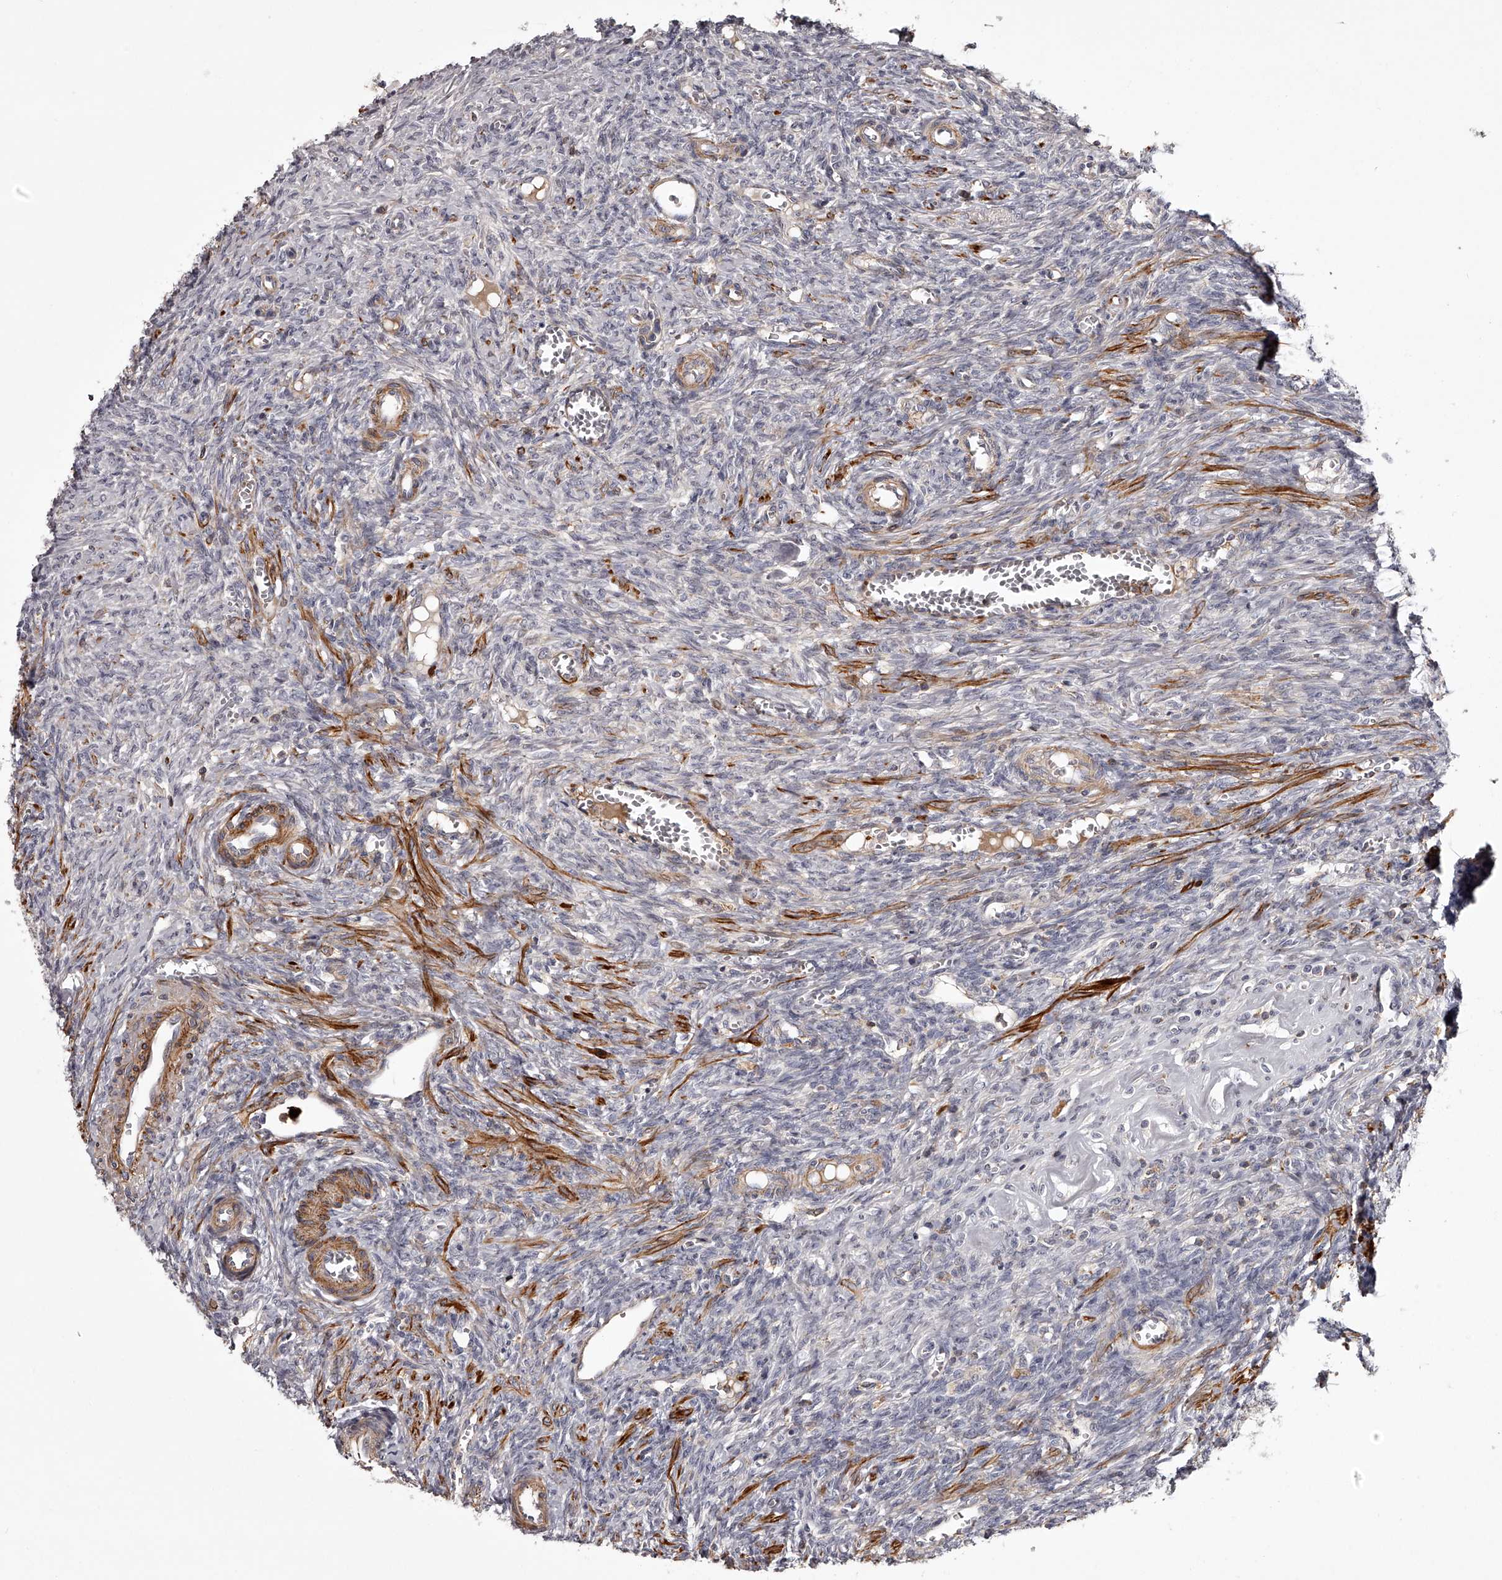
{"staining": {"intensity": "negative", "quantity": "none", "location": "none"}, "tissue": "ovary", "cell_type": "Ovarian stroma cells", "image_type": "normal", "snomed": [{"axis": "morphology", "description": "Normal tissue, NOS"}, {"axis": "topography", "description": "Ovary"}], "caption": "This histopathology image is of normal ovary stained with immunohistochemistry (IHC) to label a protein in brown with the nuclei are counter-stained blue. There is no expression in ovarian stroma cells. (DAB immunohistochemistry with hematoxylin counter stain).", "gene": "RRP36", "patient": {"sex": "female", "age": 41}}